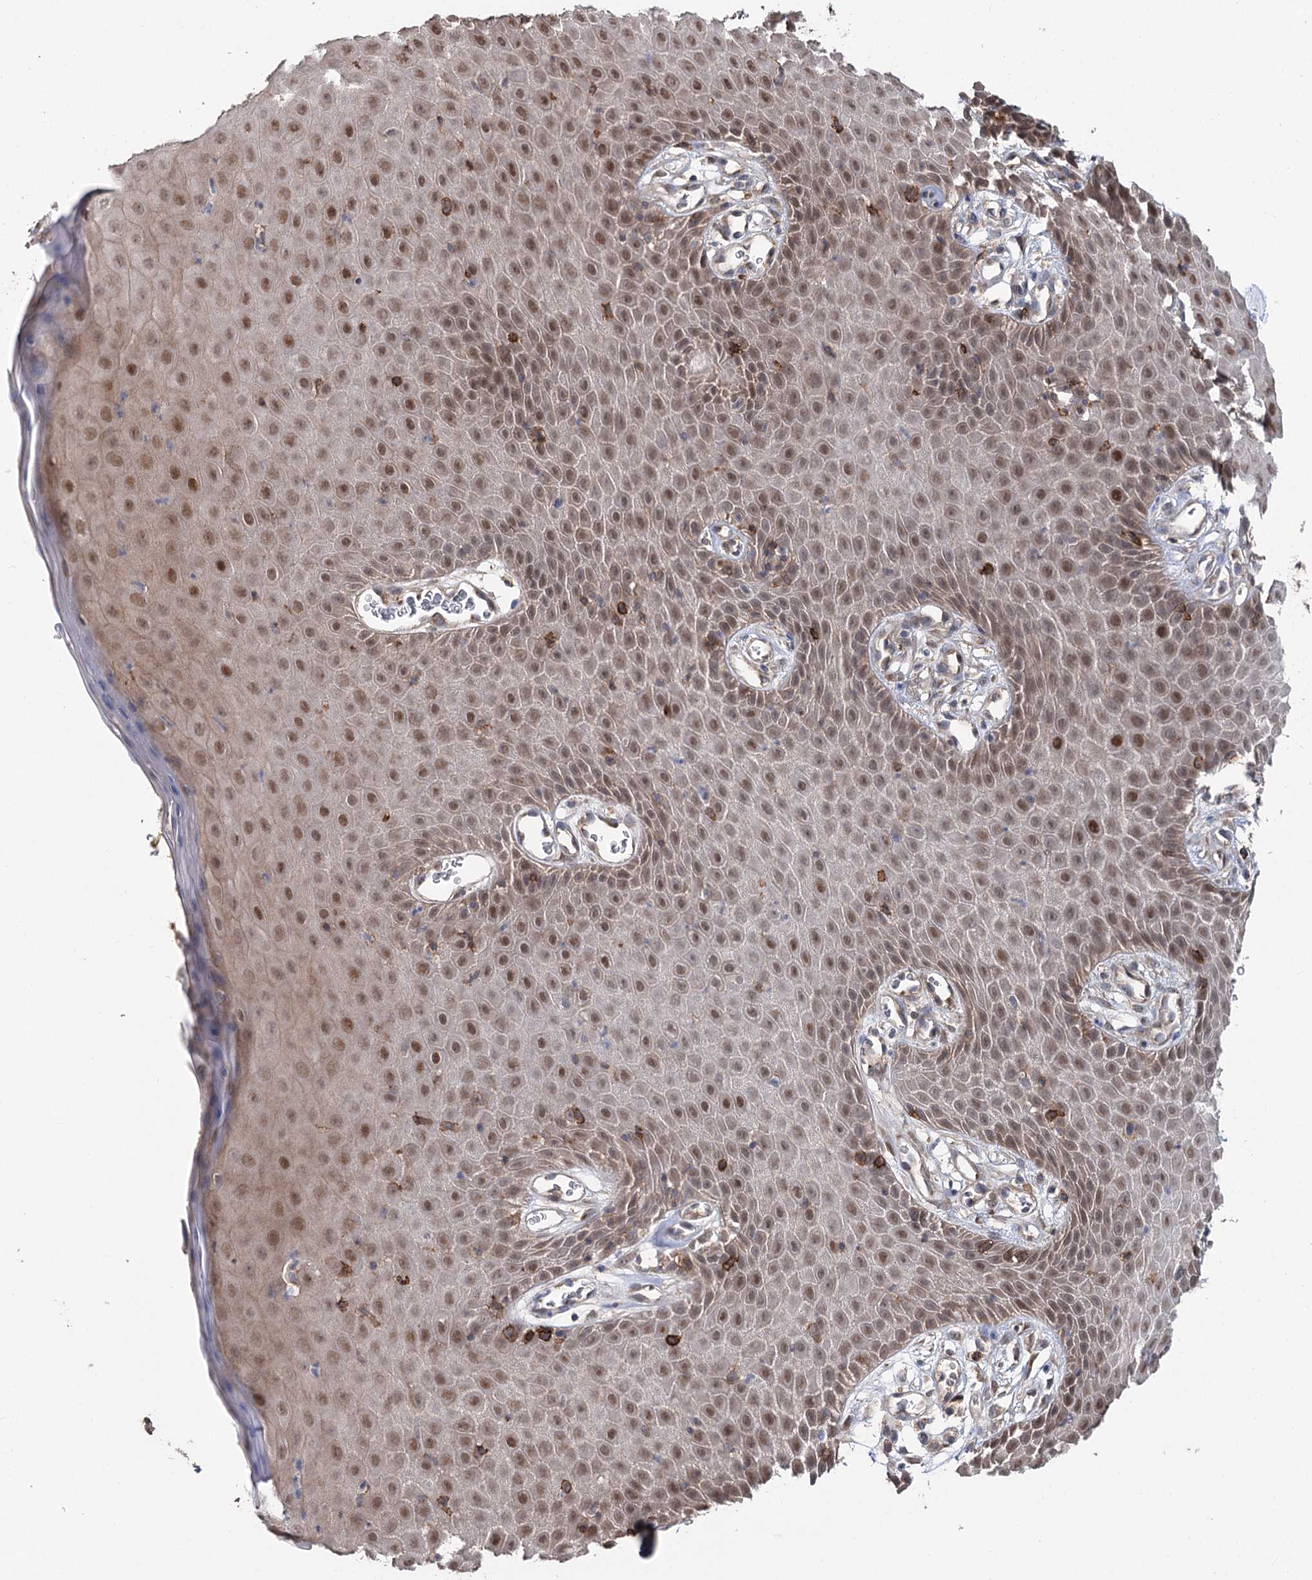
{"staining": {"intensity": "moderate", "quantity": "25%-75%", "location": "nuclear"}, "tissue": "skin", "cell_type": "Epidermal cells", "image_type": "normal", "snomed": [{"axis": "morphology", "description": "Normal tissue, NOS"}, {"axis": "topography", "description": "Vulva"}], "caption": "Protein analysis of unremarkable skin exhibits moderate nuclear positivity in approximately 25%-75% of epidermal cells.", "gene": "STX6", "patient": {"sex": "female", "age": 68}}